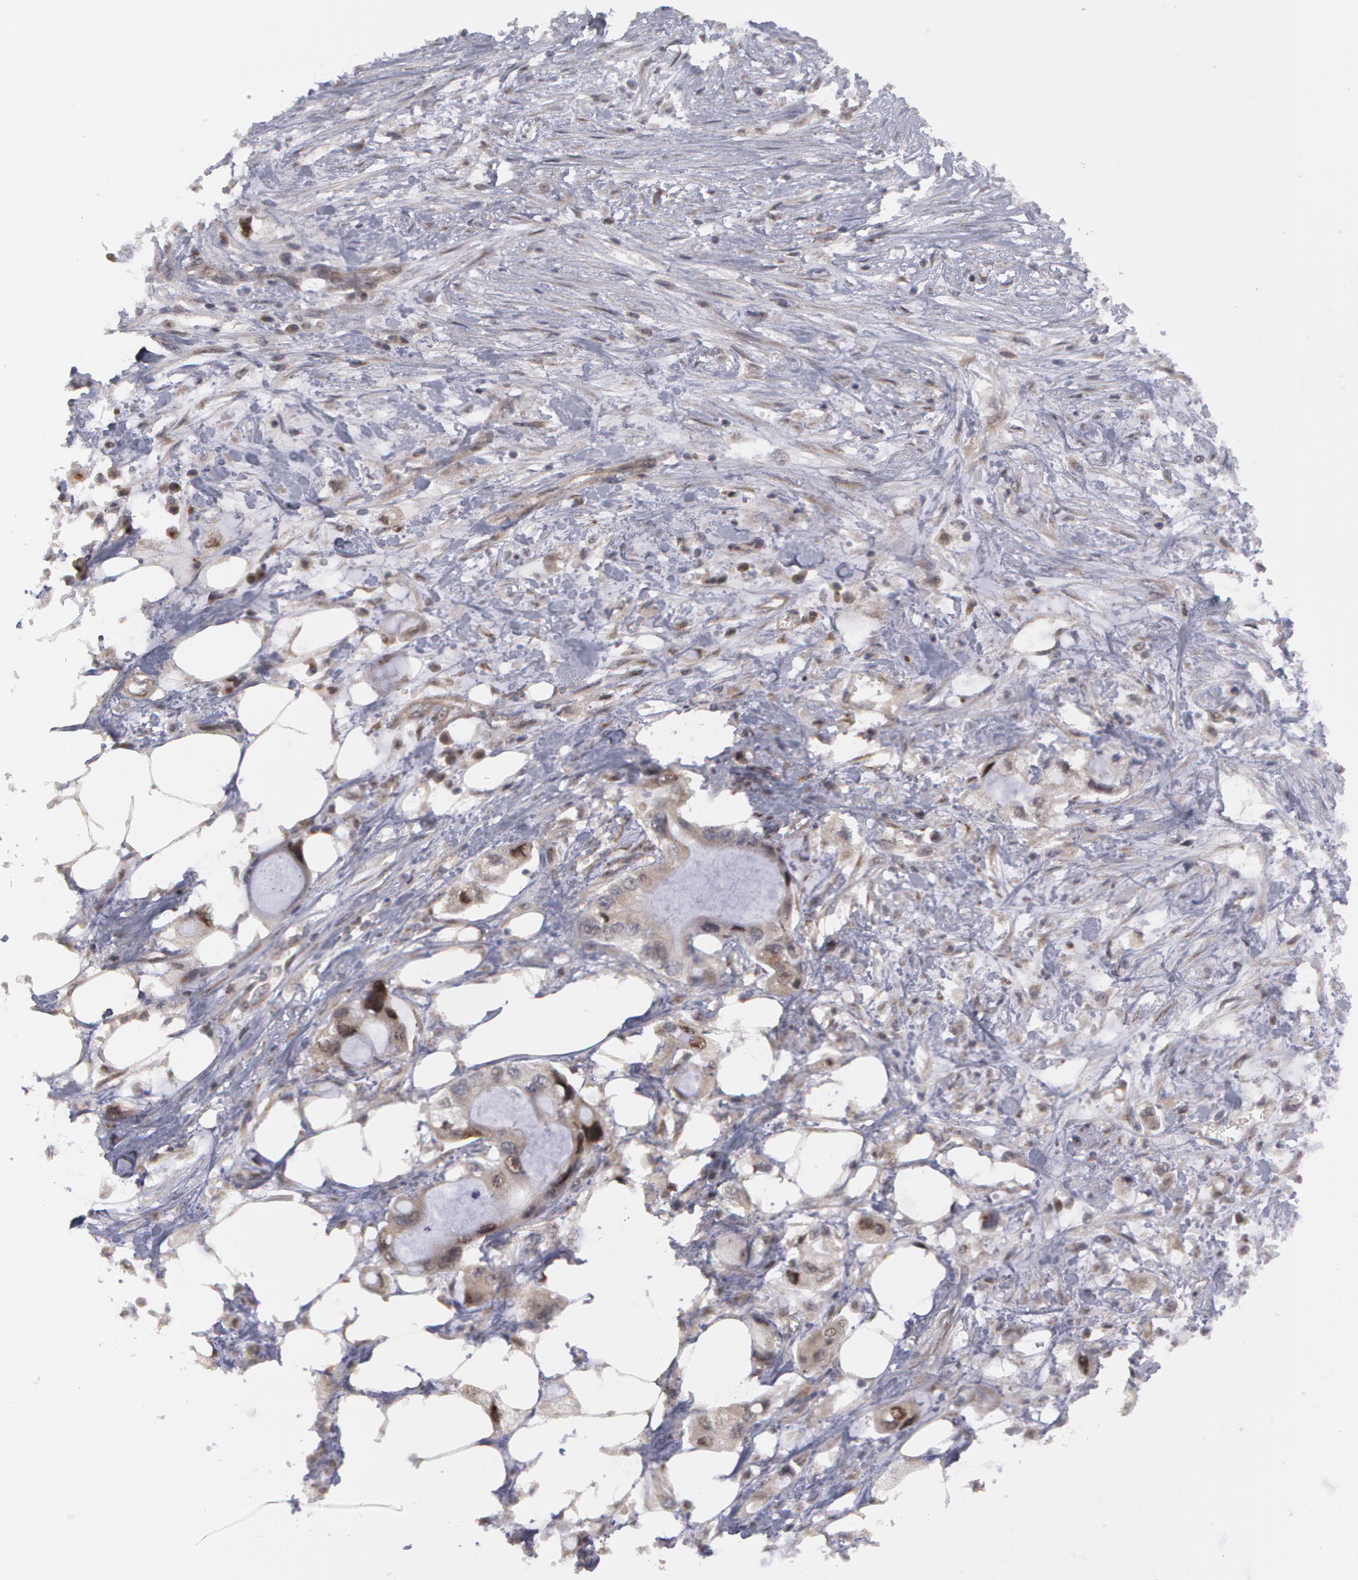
{"staining": {"intensity": "negative", "quantity": "none", "location": "none"}, "tissue": "pancreatic cancer", "cell_type": "Tumor cells", "image_type": "cancer", "snomed": [{"axis": "morphology", "description": "Adenocarcinoma, NOS"}, {"axis": "topography", "description": "Pancreas"}, {"axis": "topography", "description": "Stomach, upper"}], "caption": "High magnification brightfield microscopy of adenocarcinoma (pancreatic) stained with DAB (3,3'-diaminobenzidine) (brown) and counterstained with hematoxylin (blue): tumor cells show no significant staining.", "gene": "STX5", "patient": {"sex": "male", "age": 77}}